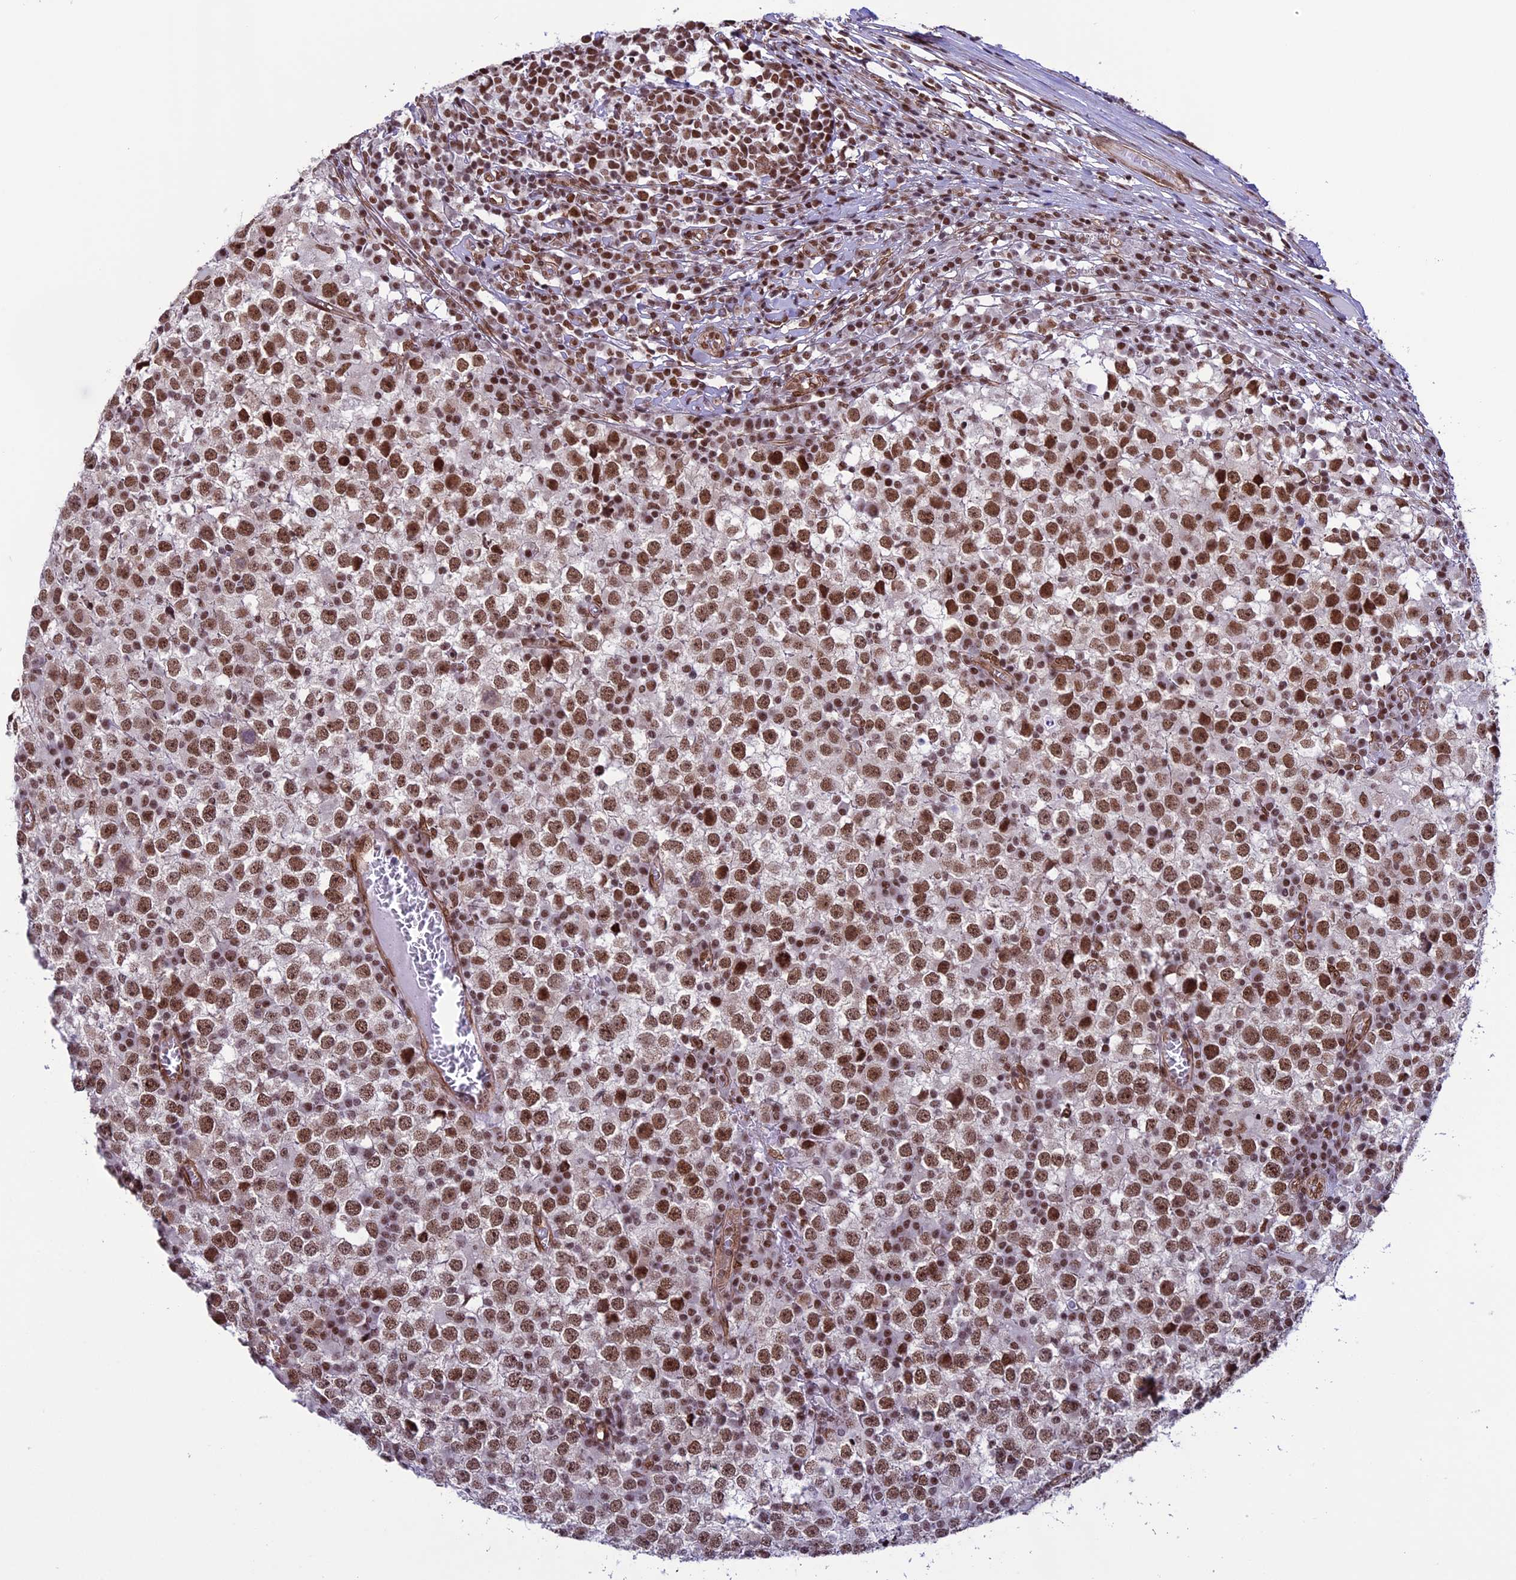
{"staining": {"intensity": "strong", "quantity": "25%-75%", "location": "nuclear"}, "tissue": "testis cancer", "cell_type": "Tumor cells", "image_type": "cancer", "snomed": [{"axis": "morphology", "description": "Seminoma, NOS"}, {"axis": "topography", "description": "Testis"}], "caption": "This photomicrograph shows testis seminoma stained with immunohistochemistry (IHC) to label a protein in brown. The nuclear of tumor cells show strong positivity for the protein. Nuclei are counter-stained blue.", "gene": "MPHOSPH8", "patient": {"sex": "male", "age": 65}}